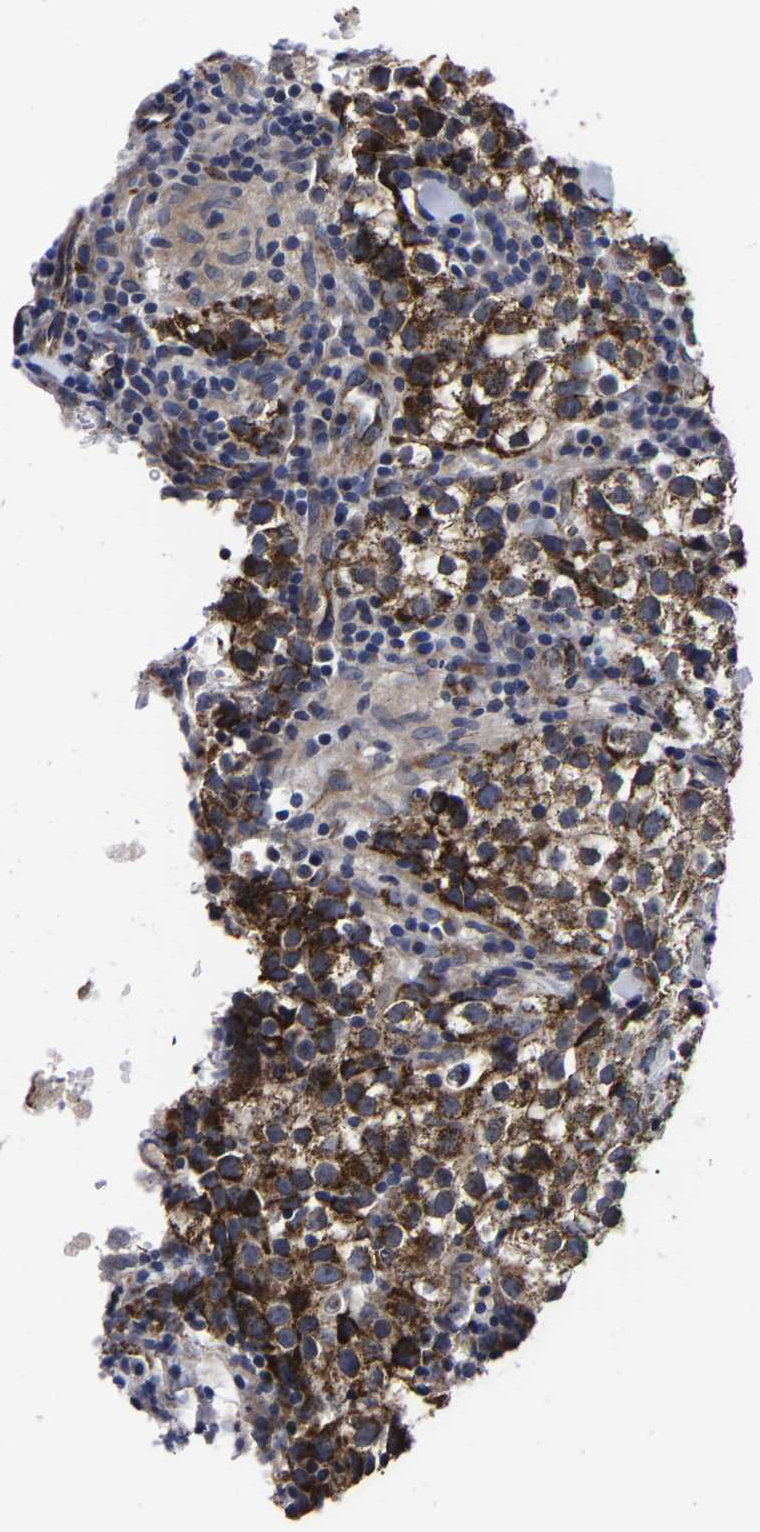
{"staining": {"intensity": "moderate", "quantity": ">75%", "location": "cytoplasmic/membranous"}, "tissue": "testis cancer", "cell_type": "Tumor cells", "image_type": "cancer", "snomed": [{"axis": "morphology", "description": "Seminoma, NOS"}, {"axis": "morphology", "description": "Carcinoma, Embryonal, NOS"}, {"axis": "topography", "description": "Testis"}], "caption": "Brown immunohistochemical staining in testis seminoma exhibits moderate cytoplasmic/membranous expression in approximately >75% of tumor cells.", "gene": "AASS", "patient": {"sex": "male", "age": 36}}